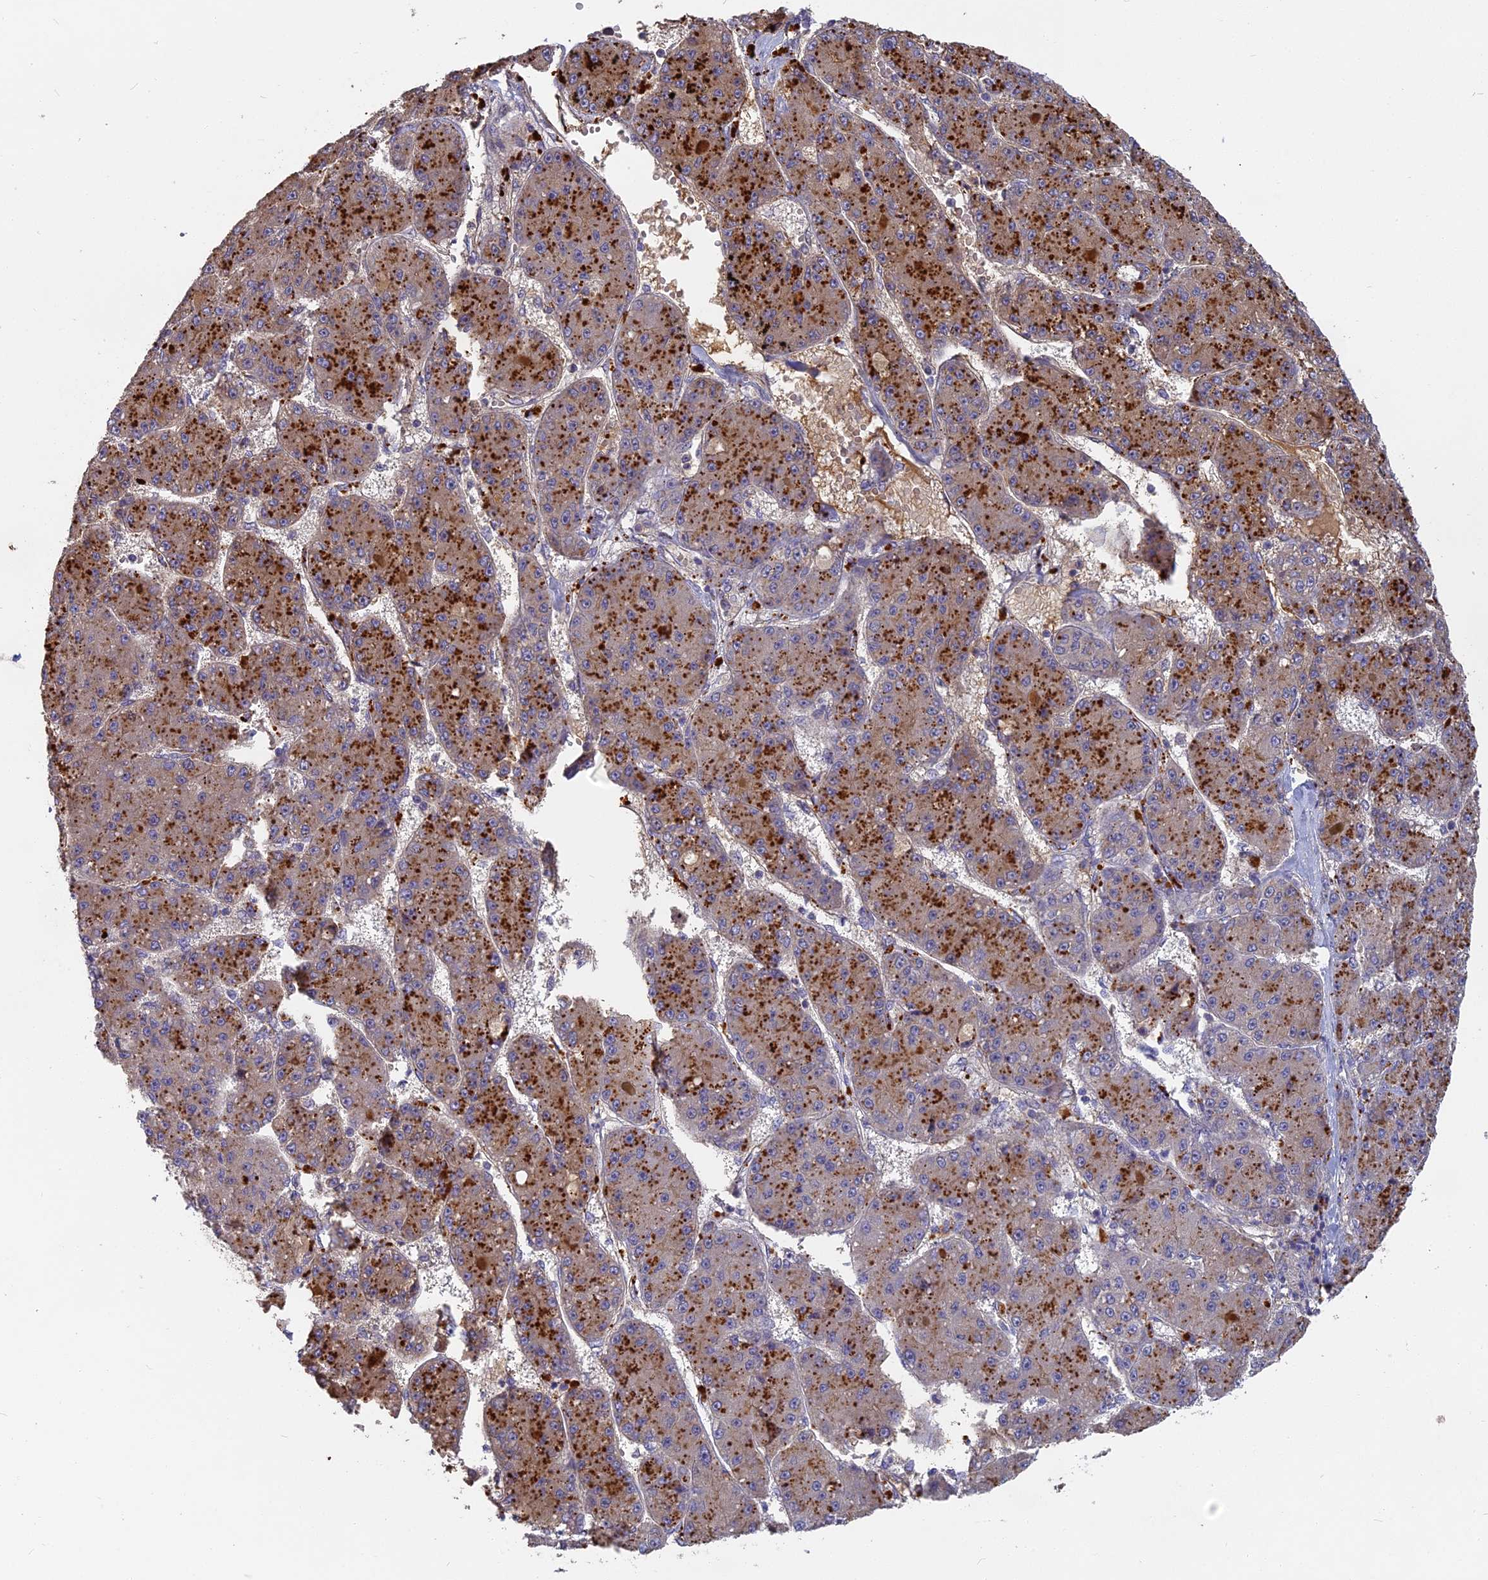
{"staining": {"intensity": "weak", "quantity": "<25%", "location": "cytoplasmic/membranous"}, "tissue": "liver cancer", "cell_type": "Tumor cells", "image_type": "cancer", "snomed": [{"axis": "morphology", "description": "Carcinoma, Hepatocellular, NOS"}, {"axis": "topography", "description": "Liver"}], "caption": "IHC image of liver cancer (hepatocellular carcinoma) stained for a protein (brown), which demonstrates no expression in tumor cells.", "gene": "ERMAP", "patient": {"sex": "male", "age": 67}}